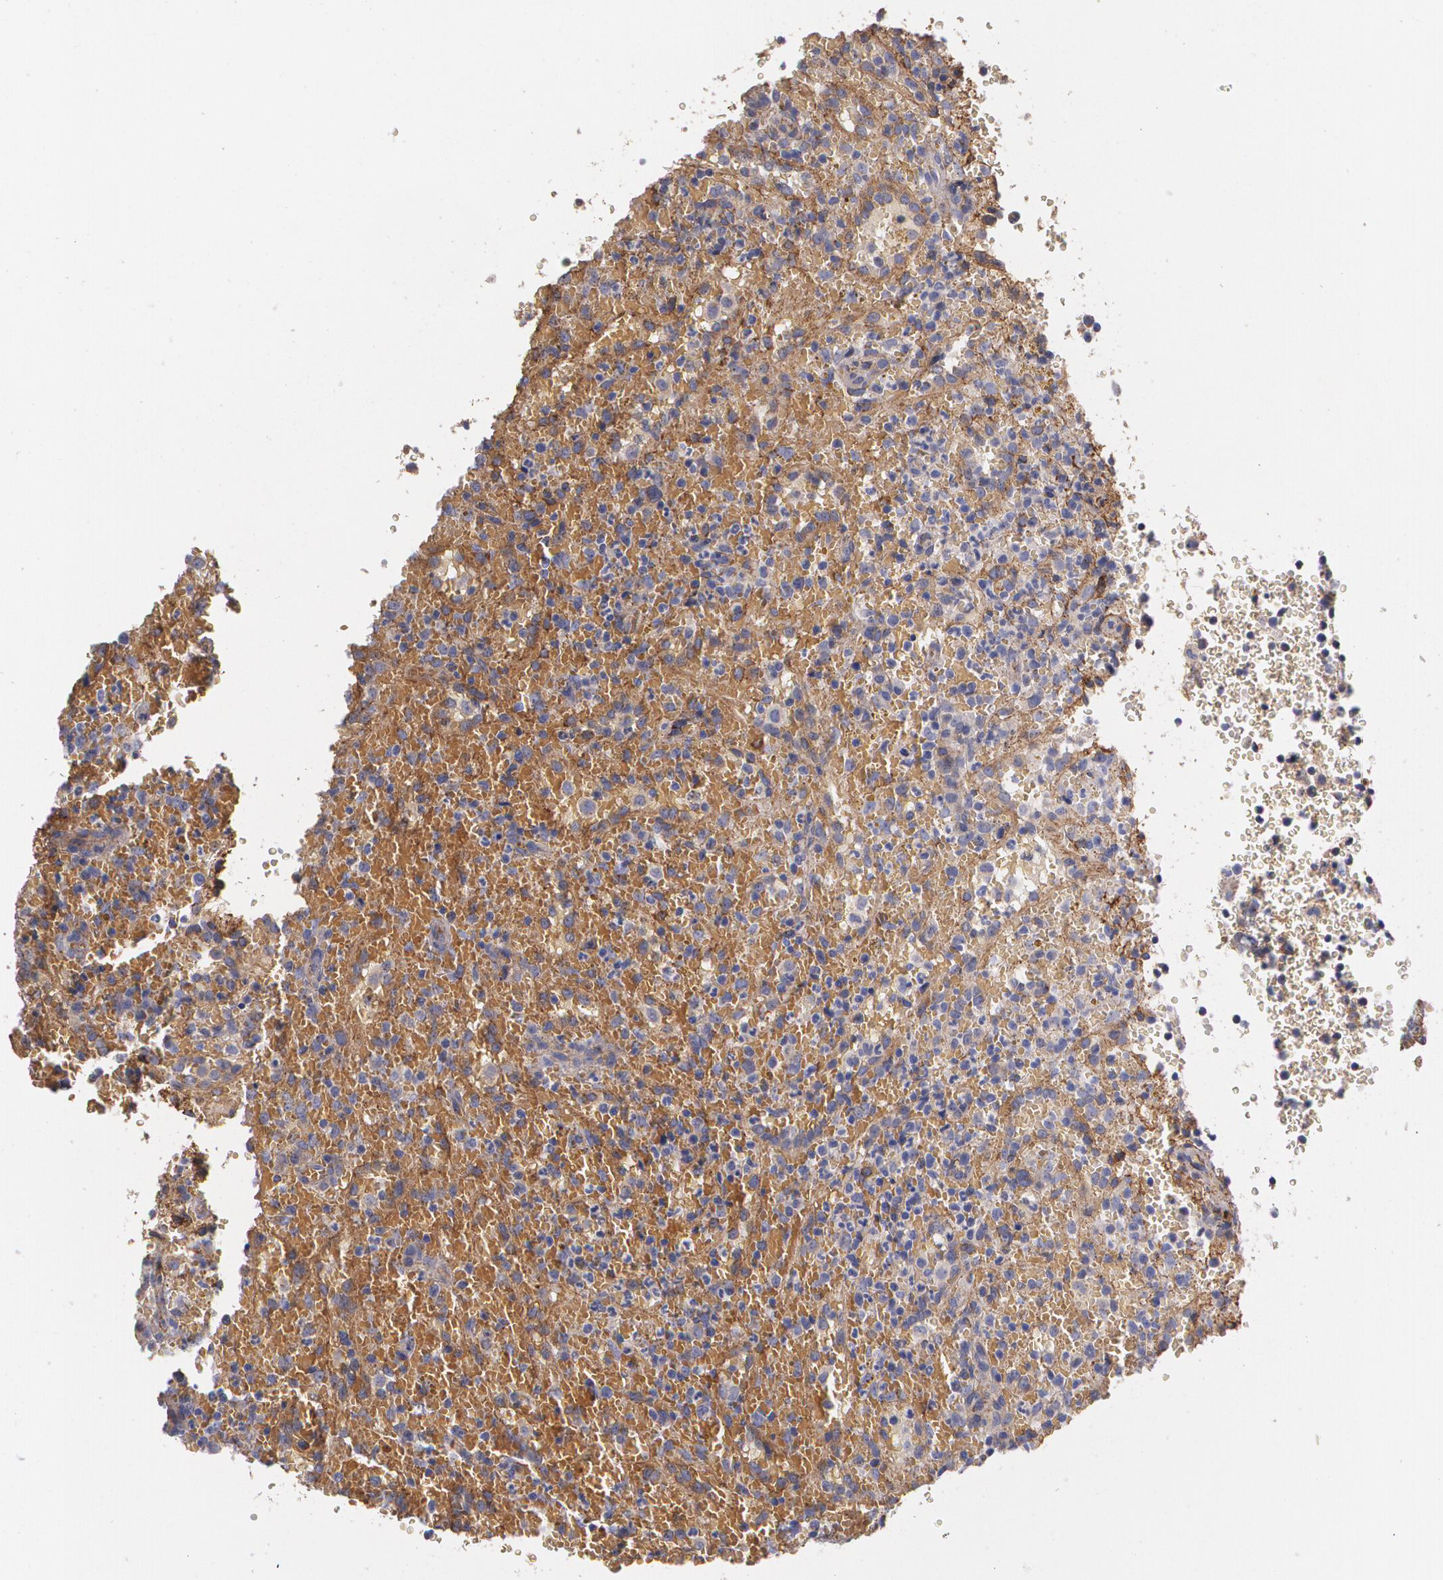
{"staining": {"intensity": "negative", "quantity": "none", "location": "none"}, "tissue": "lymphoma", "cell_type": "Tumor cells", "image_type": "cancer", "snomed": [{"axis": "morphology", "description": "Malignant lymphoma, non-Hodgkin's type, High grade"}, {"axis": "topography", "description": "Spleen"}, {"axis": "topography", "description": "Lymph node"}], "caption": "An image of high-grade malignant lymphoma, non-Hodgkin's type stained for a protein reveals no brown staining in tumor cells. (DAB (3,3'-diaminobenzidine) IHC, high magnification).", "gene": "TJP1", "patient": {"sex": "female", "age": 70}}